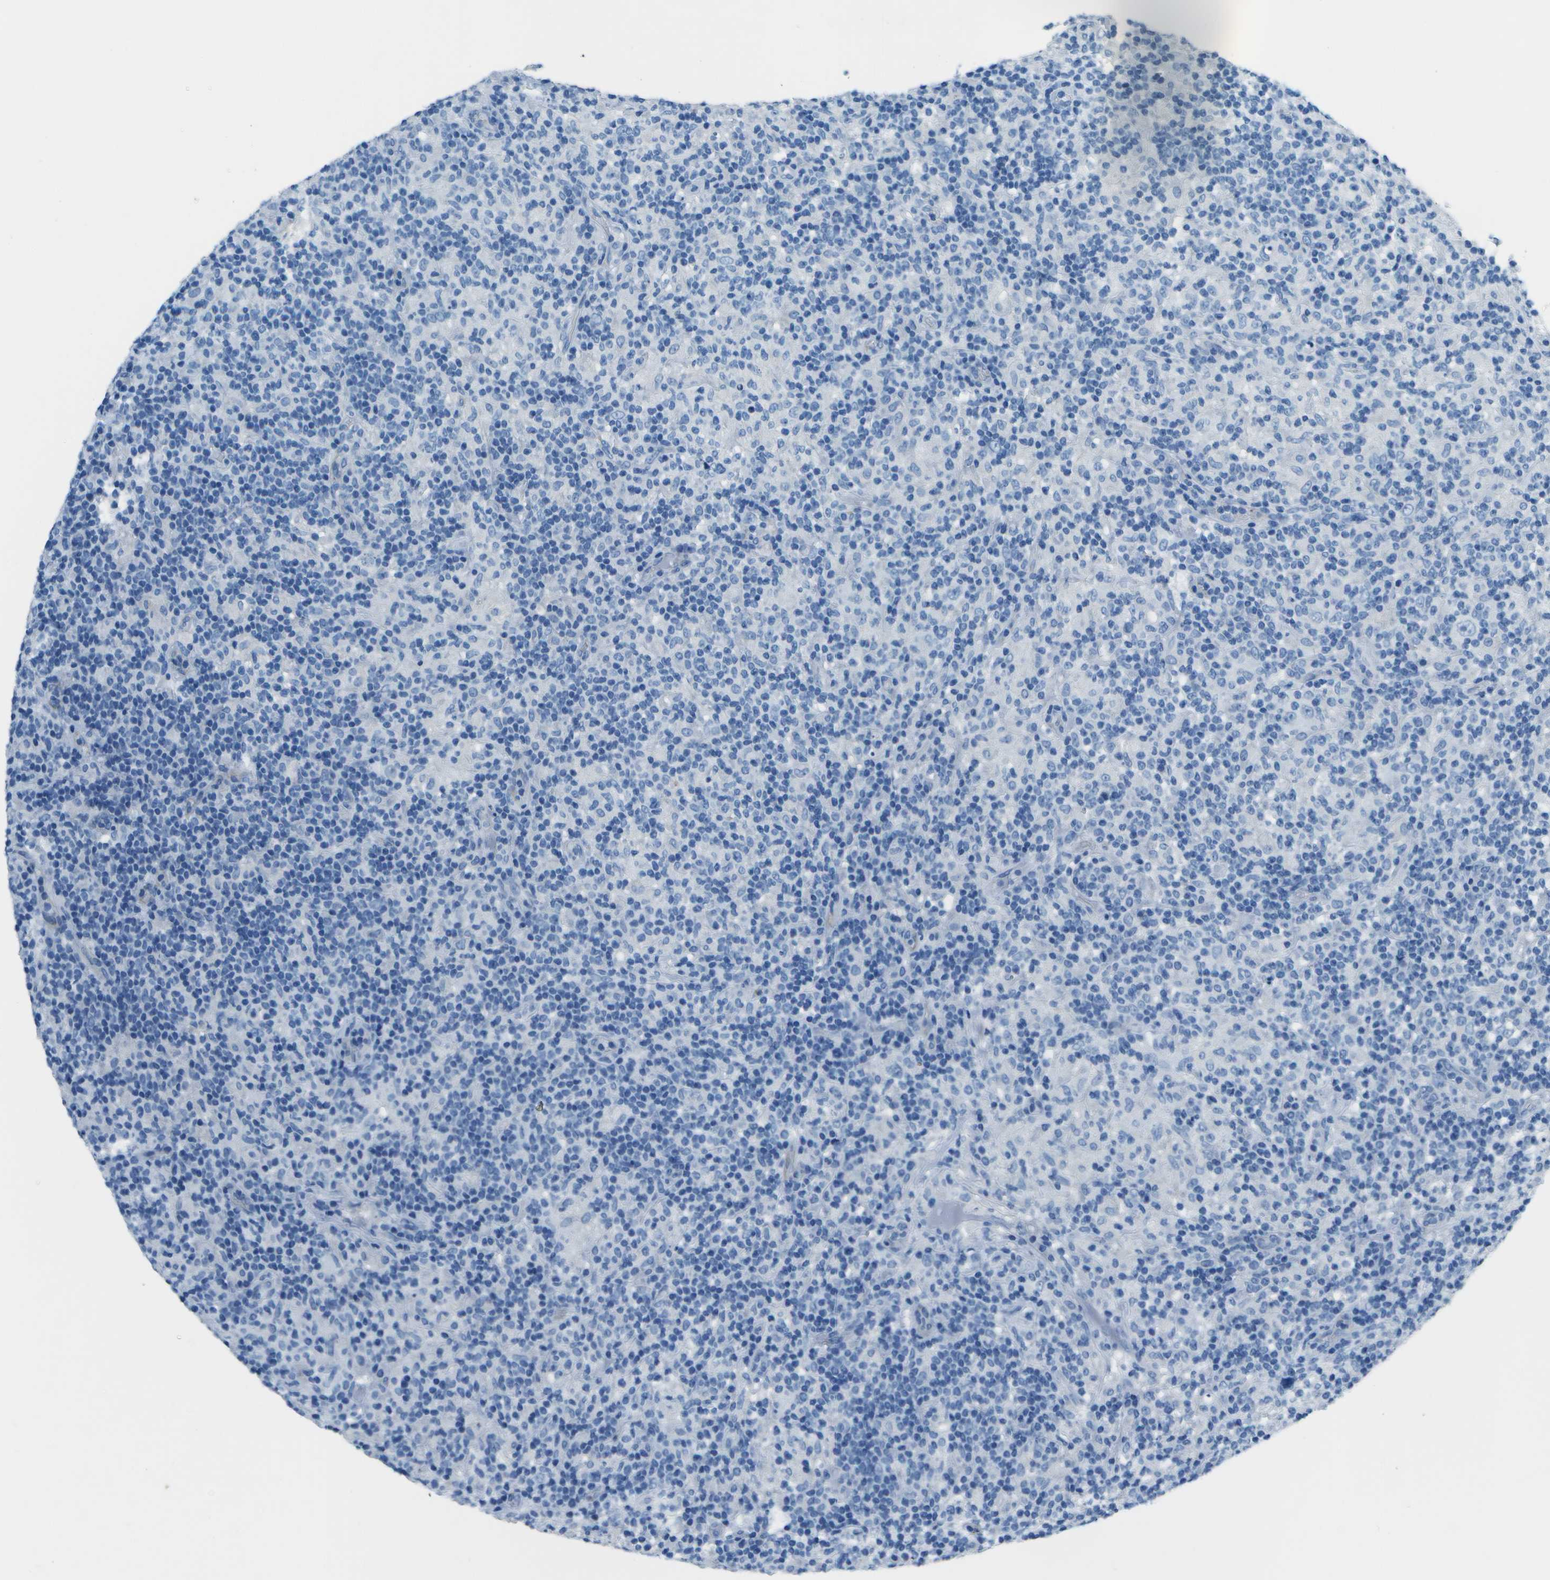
{"staining": {"intensity": "negative", "quantity": "none", "location": "none"}, "tissue": "lymphoma", "cell_type": "Tumor cells", "image_type": "cancer", "snomed": [{"axis": "morphology", "description": "Hodgkin's disease, NOS"}, {"axis": "topography", "description": "Lymph node"}], "caption": "High magnification brightfield microscopy of lymphoma stained with DAB (brown) and counterstained with hematoxylin (blue): tumor cells show no significant staining.", "gene": "SLC16A10", "patient": {"sex": "male", "age": 70}}